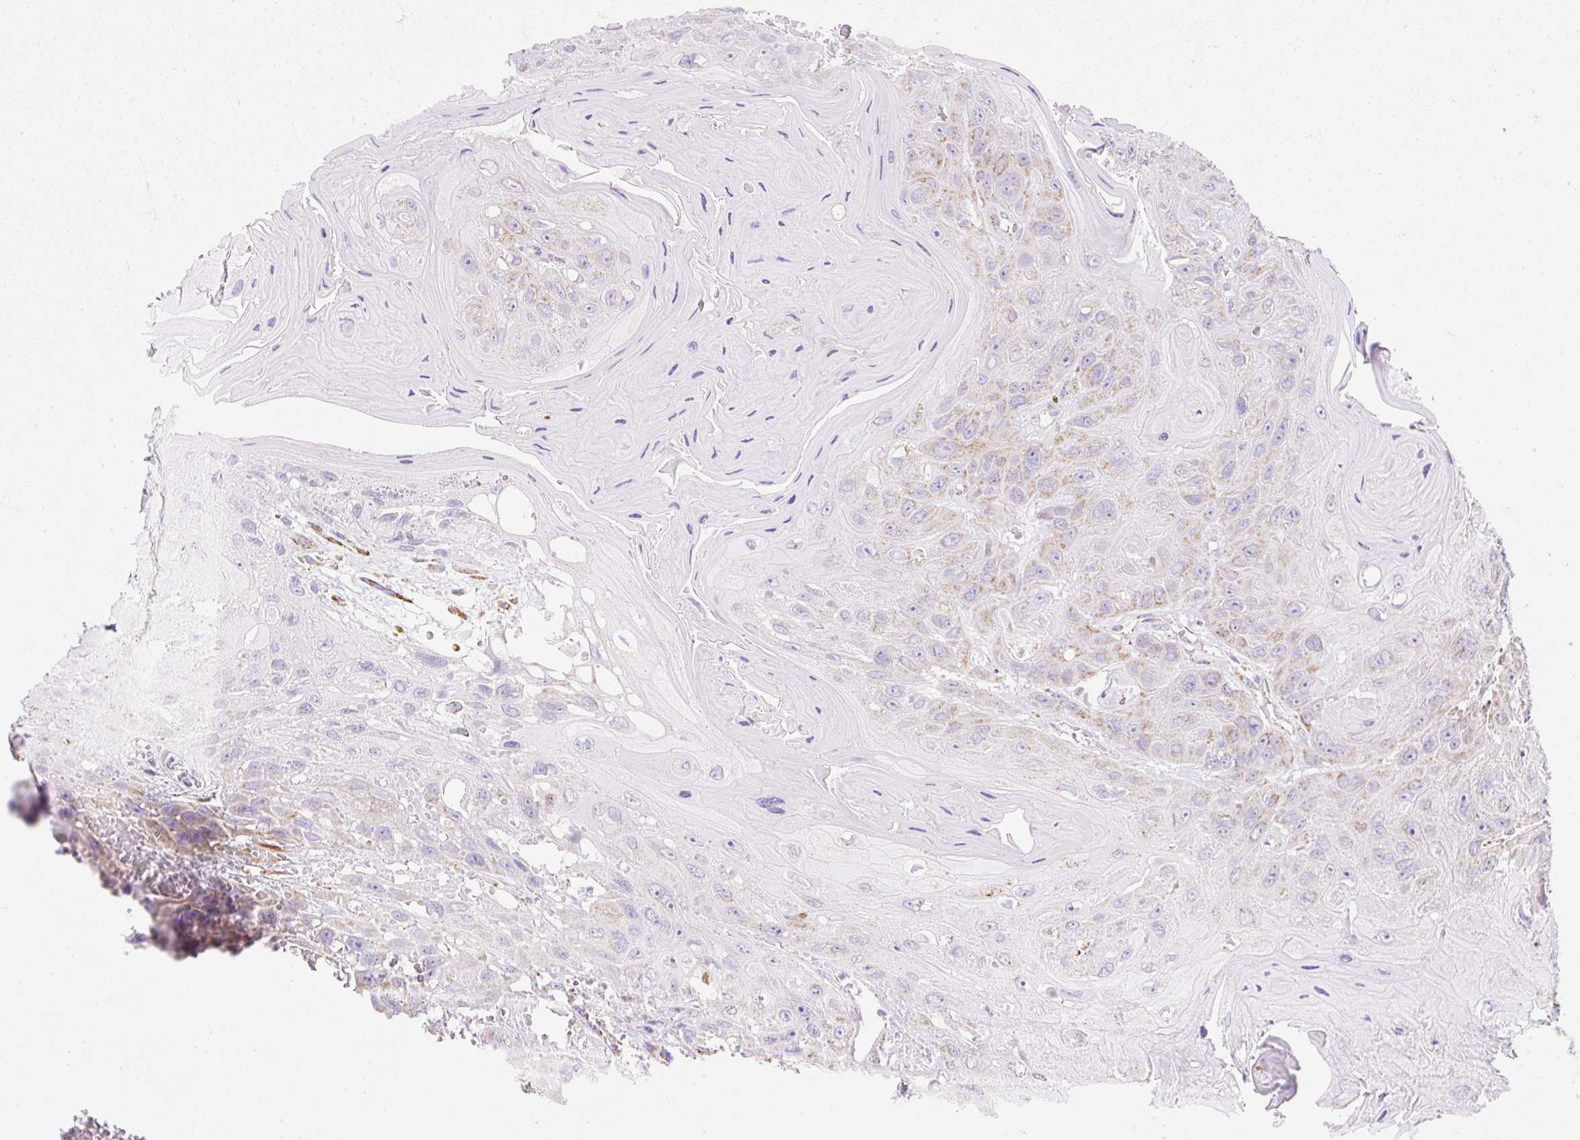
{"staining": {"intensity": "weak", "quantity": "25%-75%", "location": "cytoplasmic/membranous"}, "tissue": "head and neck cancer", "cell_type": "Tumor cells", "image_type": "cancer", "snomed": [{"axis": "morphology", "description": "Squamous cell carcinoma, NOS"}, {"axis": "topography", "description": "Head-Neck"}], "caption": "Immunohistochemical staining of human head and neck squamous cell carcinoma shows weak cytoplasmic/membranous protein positivity in about 25%-75% of tumor cells.", "gene": "DAAM2", "patient": {"sex": "female", "age": 59}}